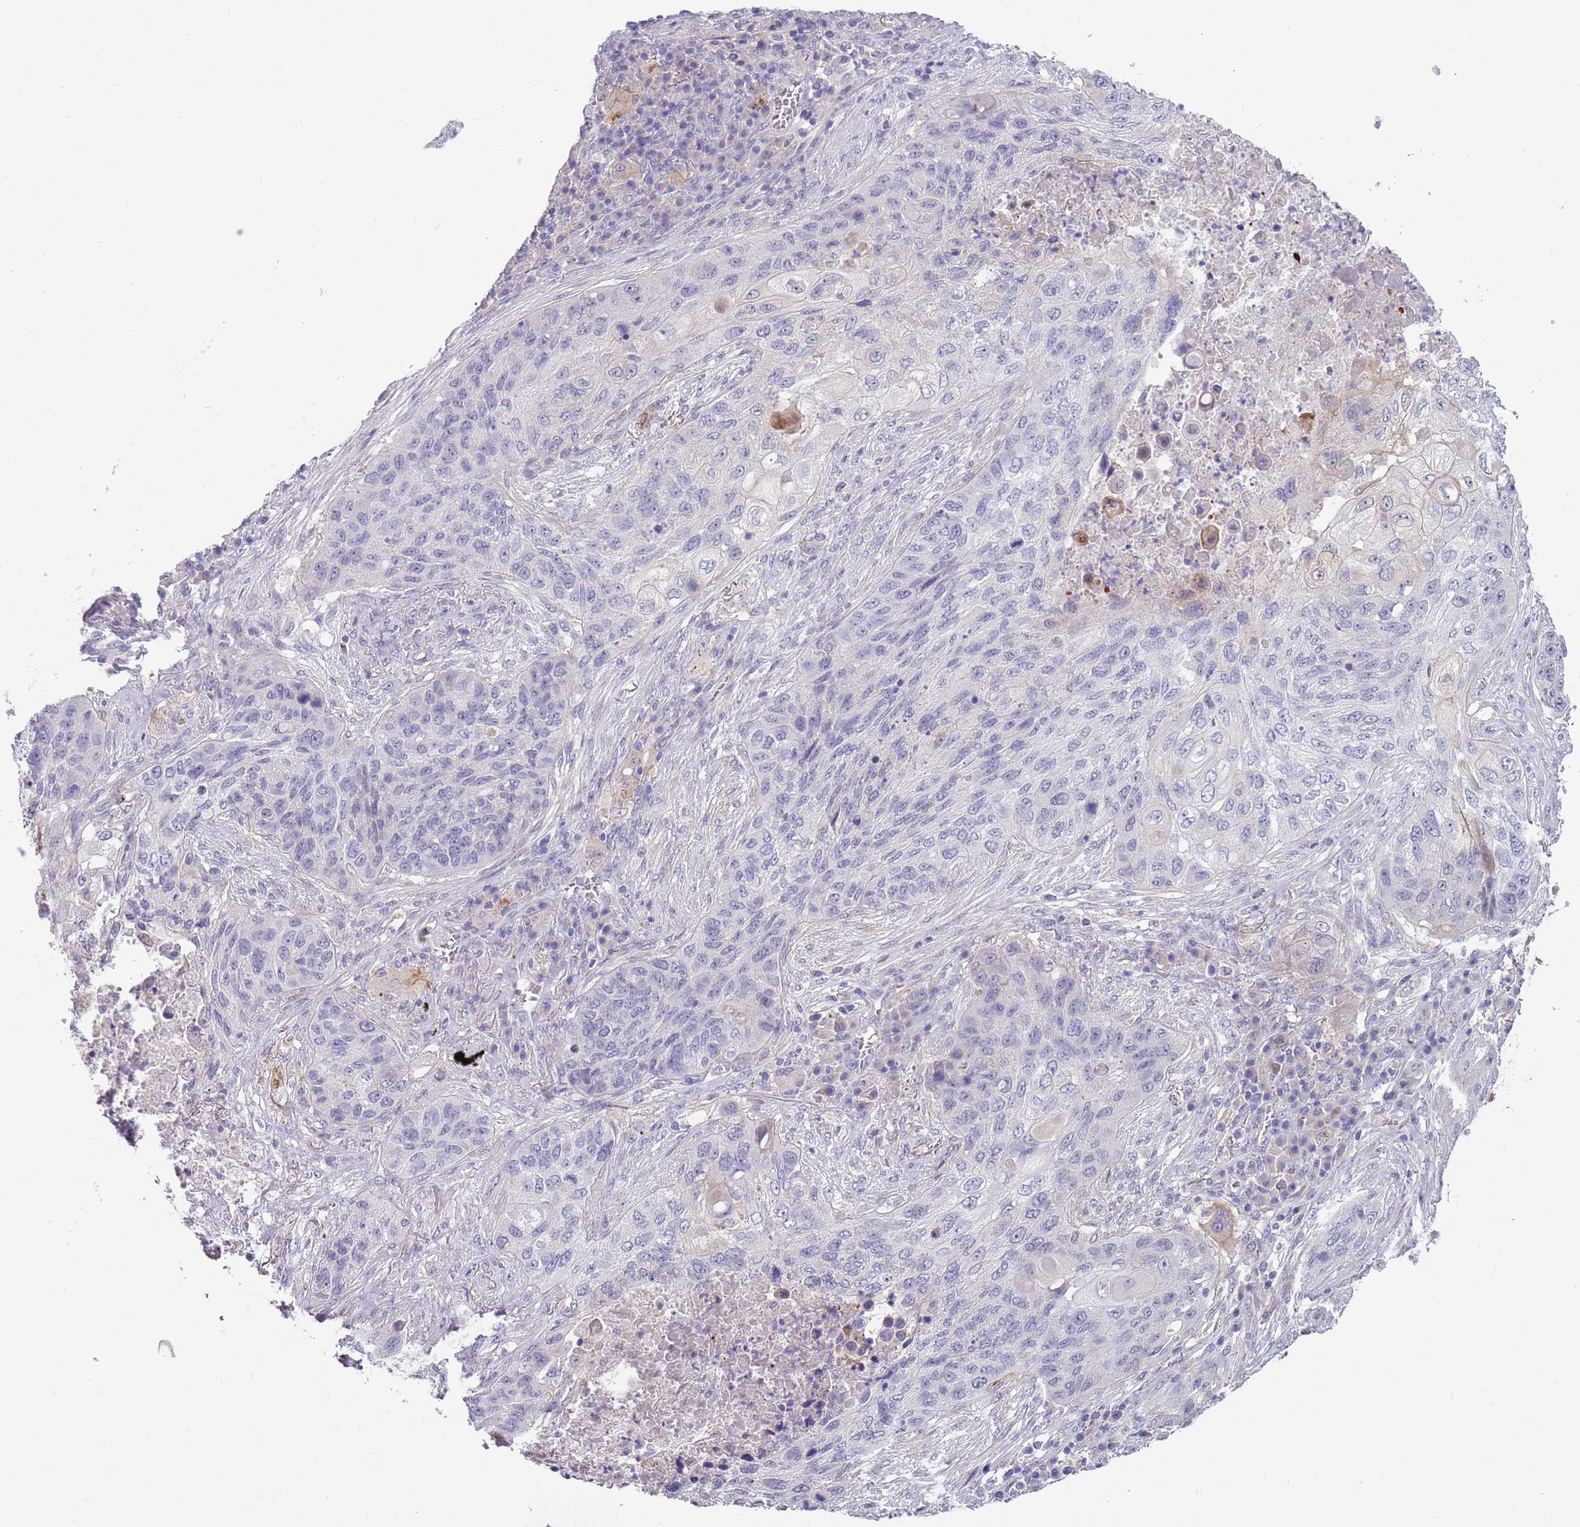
{"staining": {"intensity": "negative", "quantity": "none", "location": "none"}, "tissue": "lung cancer", "cell_type": "Tumor cells", "image_type": "cancer", "snomed": [{"axis": "morphology", "description": "Squamous cell carcinoma, NOS"}, {"axis": "topography", "description": "Lung"}], "caption": "IHC of lung cancer shows no staining in tumor cells.", "gene": "TINAGL1", "patient": {"sex": "female", "age": 63}}